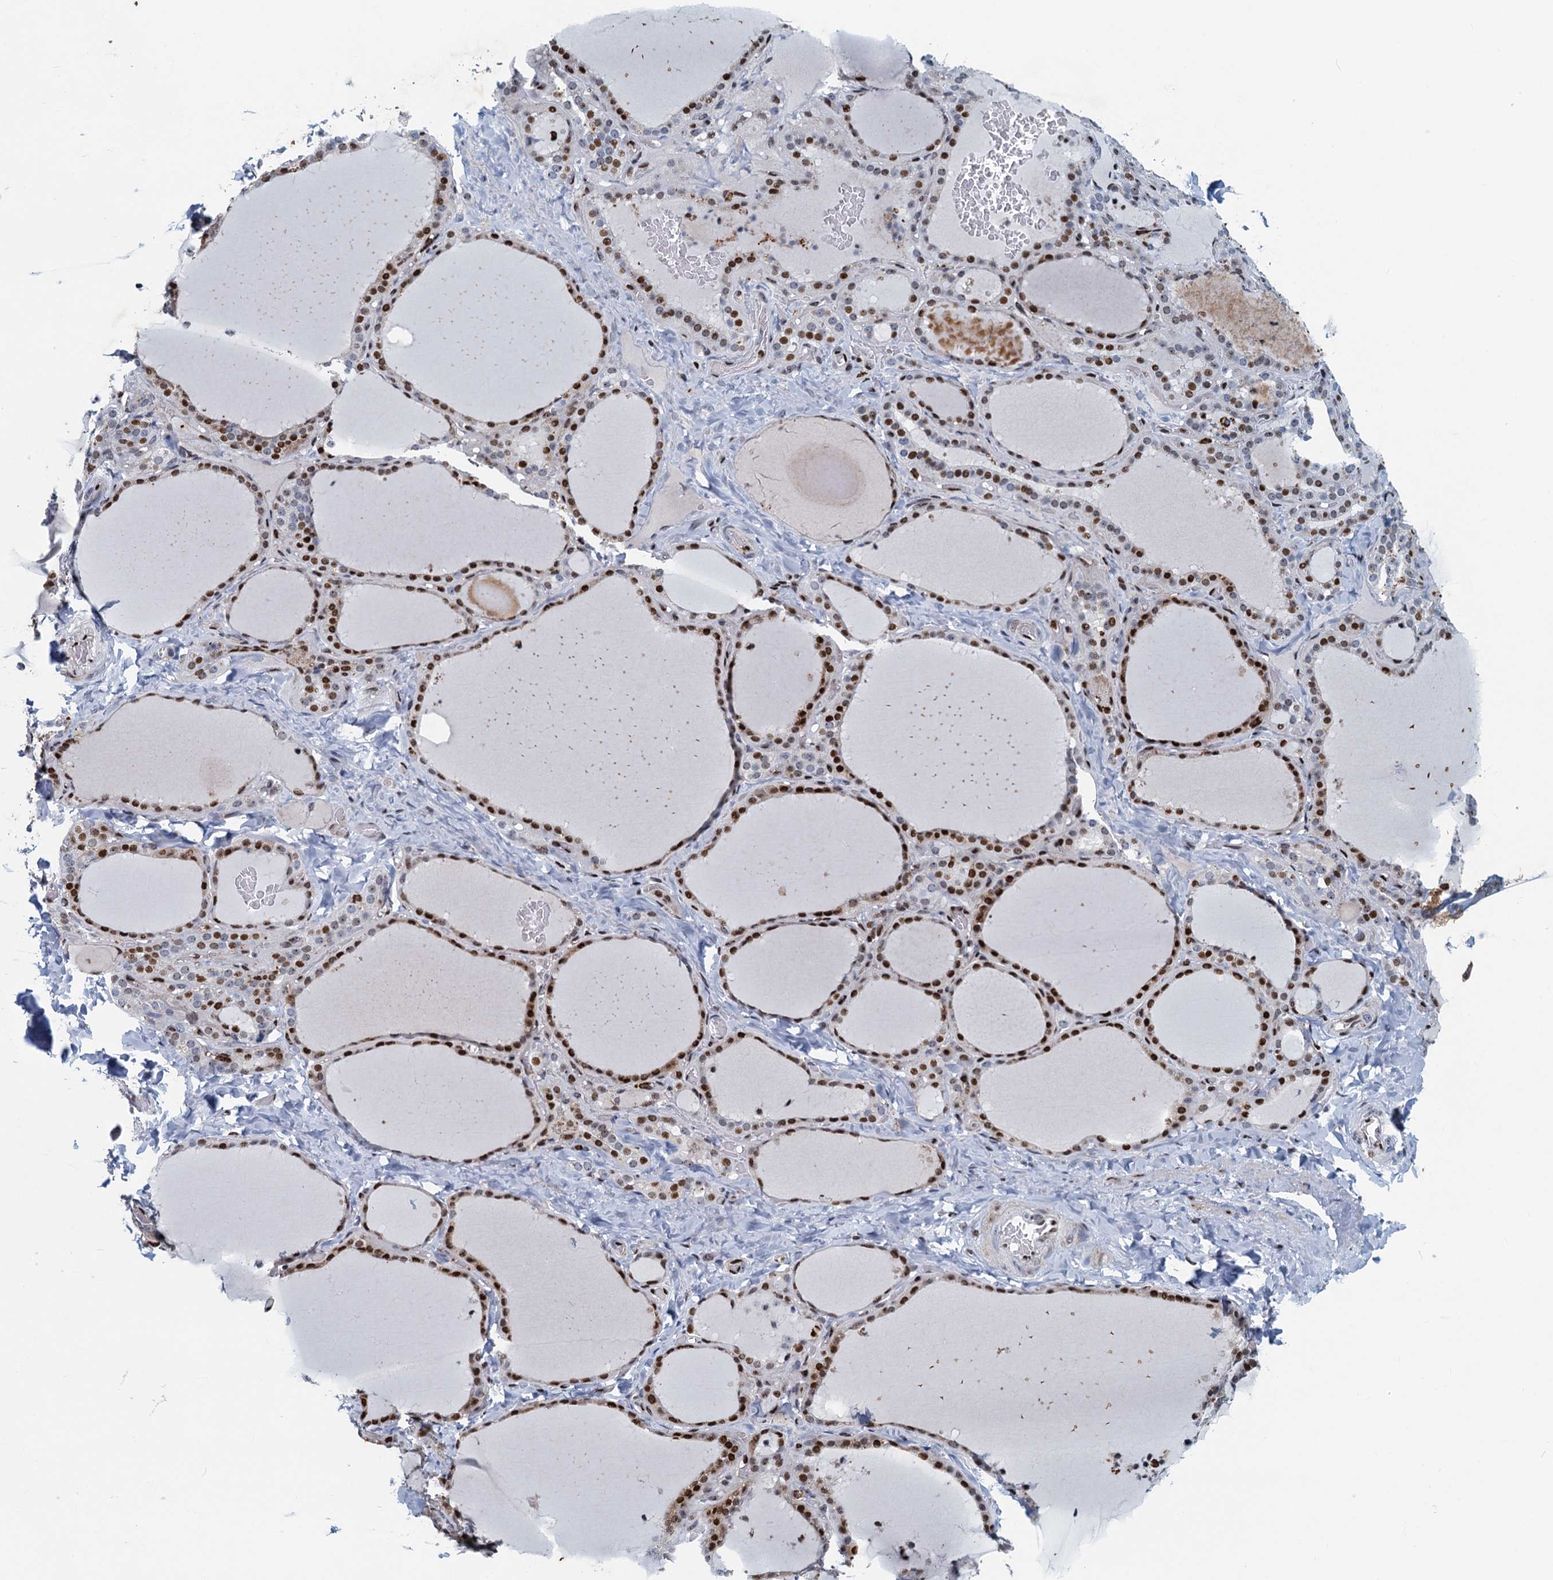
{"staining": {"intensity": "strong", "quantity": "25%-75%", "location": "cytoplasmic/membranous,nuclear"}, "tissue": "thyroid gland", "cell_type": "Glandular cells", "image_type": "normal", "snomed": [{"axis": "morphology", "description": "Normal tissue, NOS"}, {"axis": "topography", "description": "Thyroid gland"}], "caption": "IHC histopathology image of unremarkable thyroid gland stained for a protein (brown), which reveals high levels of strong cytoplasmic/membranous,nuclear staining in approximately 25%-75% of glandular cells.", "gene": "ANKRD13D", "patient": {"sex": "female", "age": 22}}